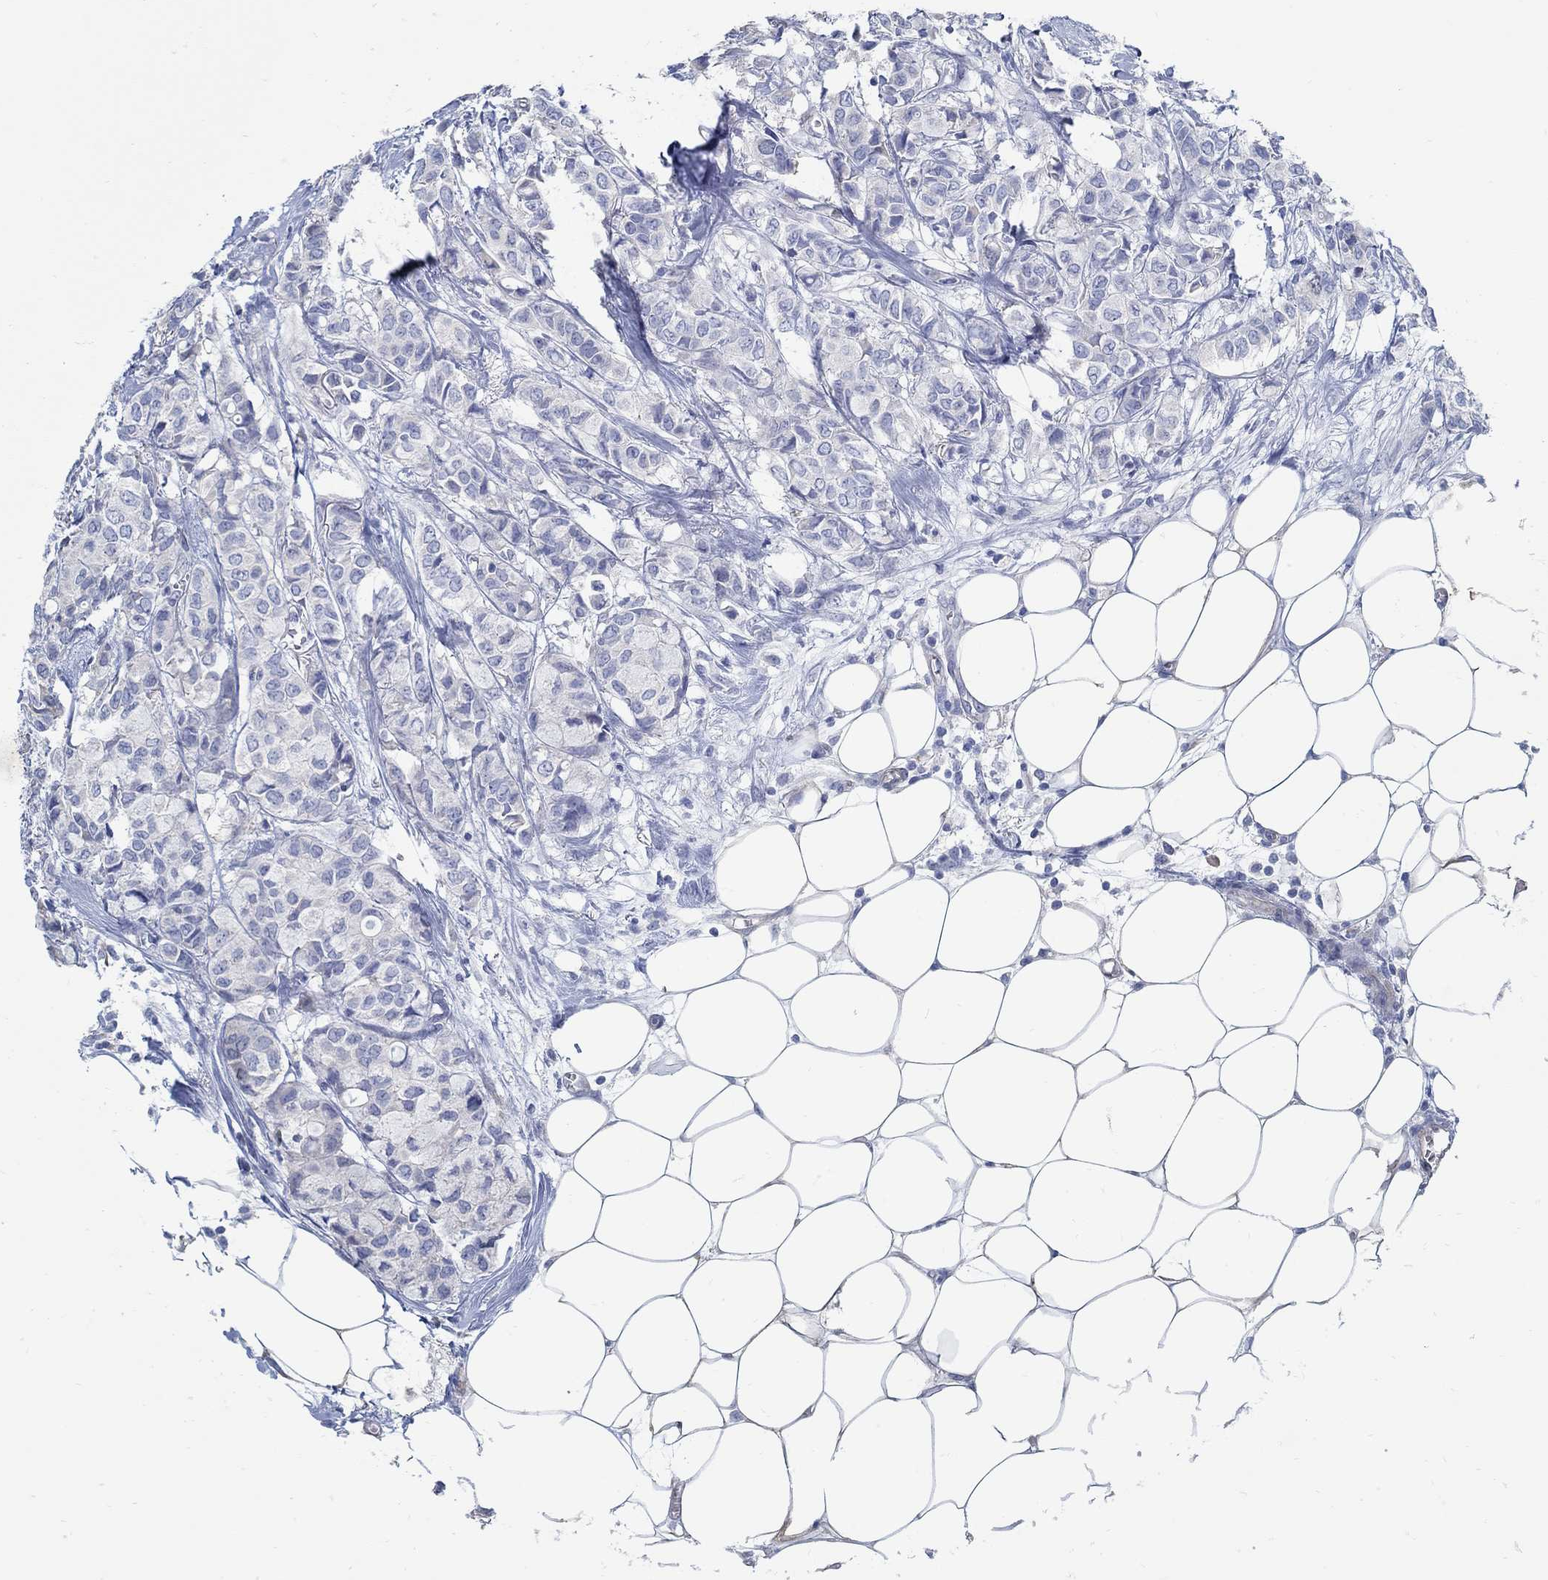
{"staining": {"intensity": "negative", "quantity": "none", "location": "none"}, "tissue": "breast cancer", "cell_type": "Tumor cells", "image_type": "cancer", "snomed": [{"axis": "morphology", "description": "Duct carcinoma"}, {"axis": "topography", "description": "Breast"}], "caption": "High magnification brightfield microscopy of breast cancer (invasive ductal carcinoma) stained with DAB (3,3'-diaminobenzidine) (brown) and counterstained with hematoxylin (blue): tumor cells show no significant staining. Brightfield microscopy of immunohistochemistry stained with DAB (3,3'-diaminobenzidine) (brown) and hematoxylin (blue), captured at high magnification.", "gene": "C15orf39", "patient": {"sex": "female", "age": 85}}